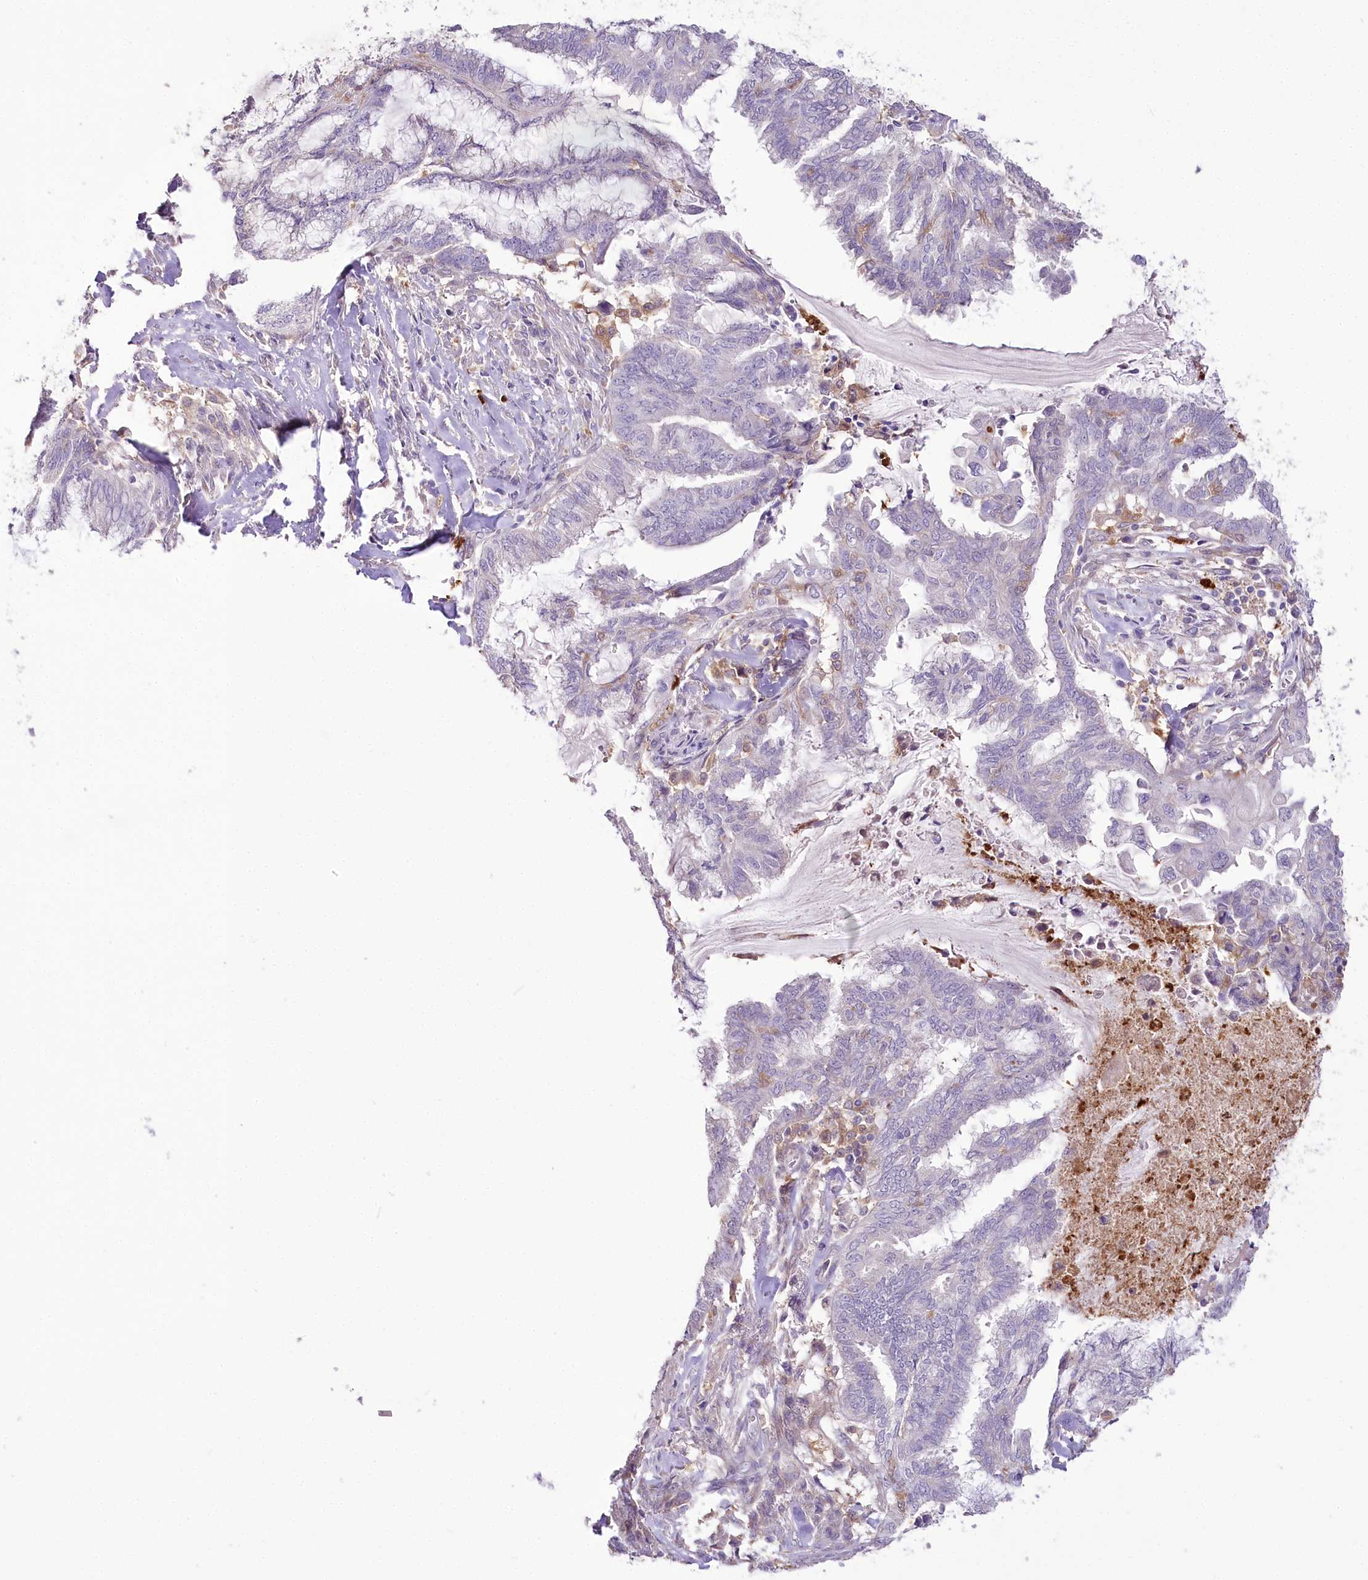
{"staining": {"intensity": "negative", "quantity": "none", "location": "none"}, "tissue": "endometrial cancer", "cell_type": "Tumor cells", "image_type": "cancer", "snomed": [{"axis": "morphology", "description": "Adenocarcinoma, NOS"}, {"axis": "topography", "description": "Endometrium"}], "caption": "This is an immunohistochemistry (IHC) photomicrograph of endometrial cancer. There is no expression in tumor cells.", "gene": "DPYD", "patient": {"sex": "female", "age": 86}}